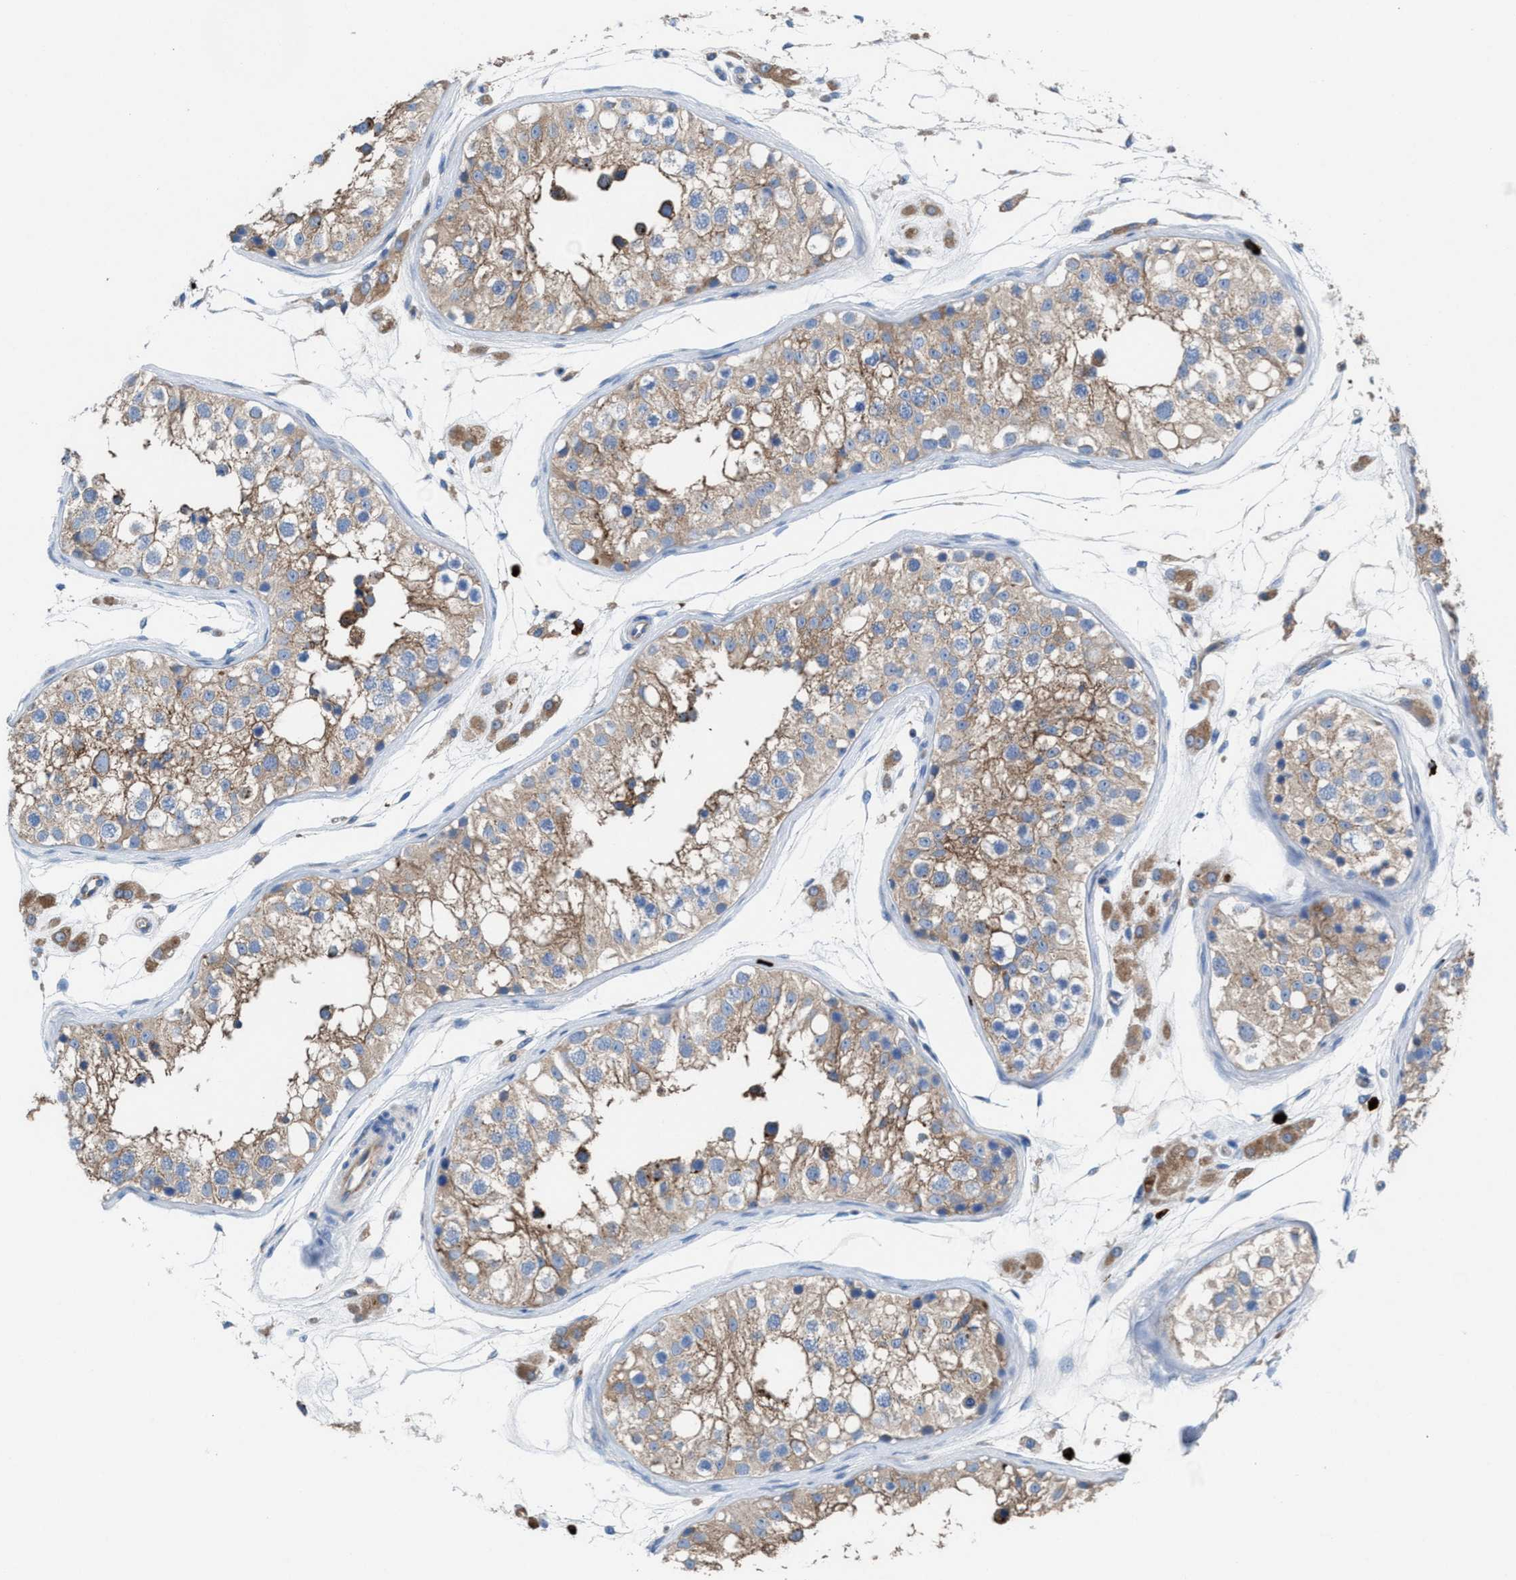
{"staining": {"intensity": "moderate", "quantity": "25%-75%", "location": "cytoplasmic/membranous"}, "tissue": "testis", "cell_type": "Cells in seminiferous ducts", "image_type": "normal", "snomed": [{"axis": "morphology", "description": "Normal tissue, NOS"}, {"axis": "morphology", "description": "Adenocarcinoma, metastatic, NOS"}, {"axis": "topography", "description": "Testis"}], "caption": "Immunohistochemistry (IHC) image of unremarkable testis stained for a protein (brown), which demonstrates medium levels of moderate cytoplasmic/membranous staining in about 25%-75% of cells in seminiferous ducts.", "gene": "NYAP1", "patient": {"sex": "male", "age": 26}}